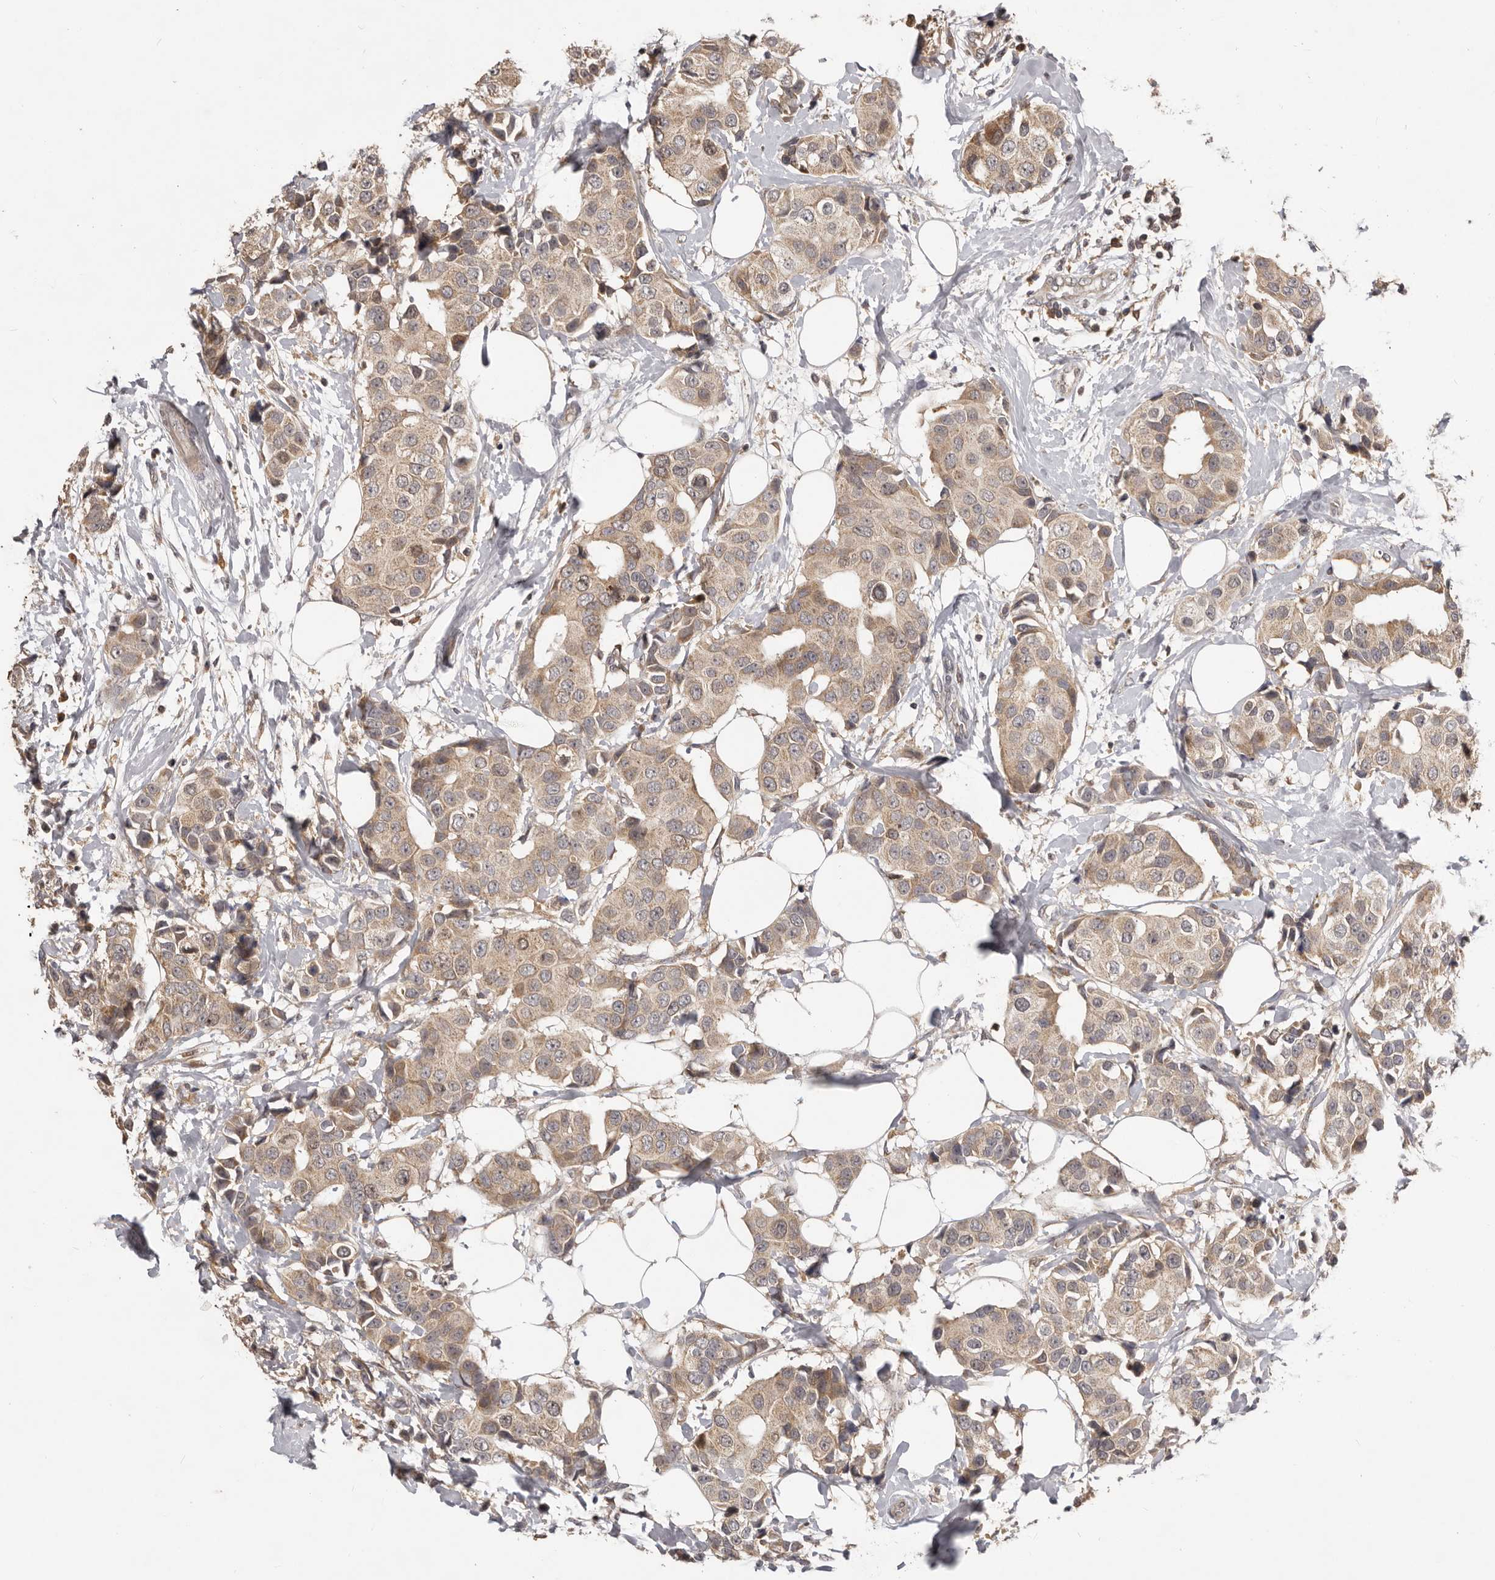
{"staining": {"intensity": "moderate", "quantity": ">75%", "location": "cytoplasmic/membranous"}, "tissue": "breast cancer", "cell_type": "Tumor cells", "image_type": "cancer", "snomed": [{"axis": "morphology", "description": "Normal tissue, NOS"}, {"axis": "morphology", "description": "Duct carcinoma"}, {"axis": "topography", "description": "Breast"}], "caption": "Immunohistochemistry (IHC) micrograph of human invasive ductal carcinoma (breast) stained for a protein (brown), which exhibits medium levels of moderate cytoplasmic/membranous expression in approximately >75% of tumor cells.", "gene": "RNF187", "patient": {"sex": "female", "age": 39}}